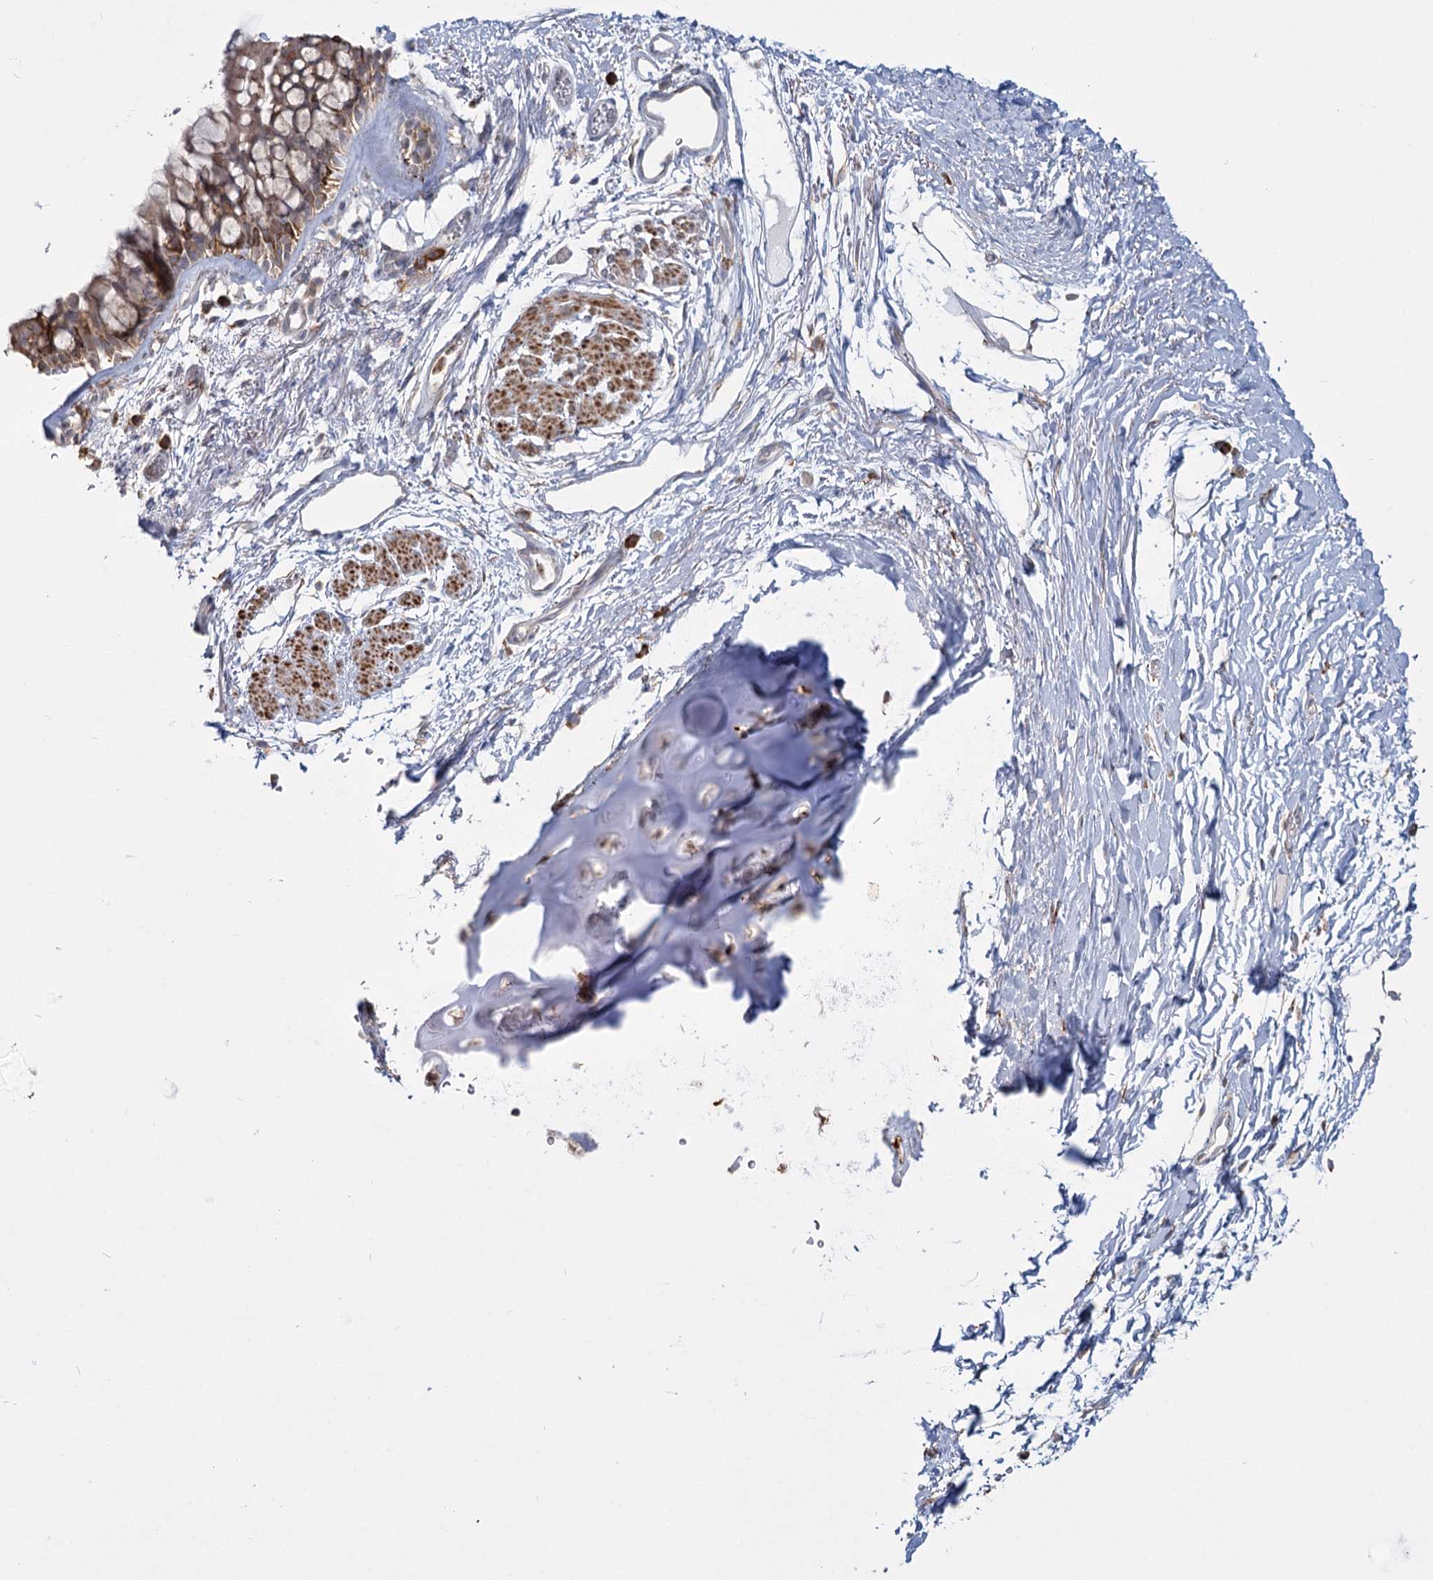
{"staining": {"intensity": "moderate", "quantity": "25%-75%", "location": "cytoplasmic/membranous"}, "tissue": "bronchus", "cell_type": "Respiratory epithelial cells", "image_type": "normal", "snomed": [{"axis": "morphology", "description": "Normal tissue, NOS"}, {"axis": "topography", "description": "Cartilage tissue"}, {"axis": "topography", "description": "Bronchus"}], "caption": "IHC (DAB) staining of unremarkable bronchus demonstrates moderate cytoplasmic/membranous protein staining in about 25%-75% of respiratory epithelial cells.", "gene": "ZCCHC9", "patient": {"sex": "female", "age": 53}}